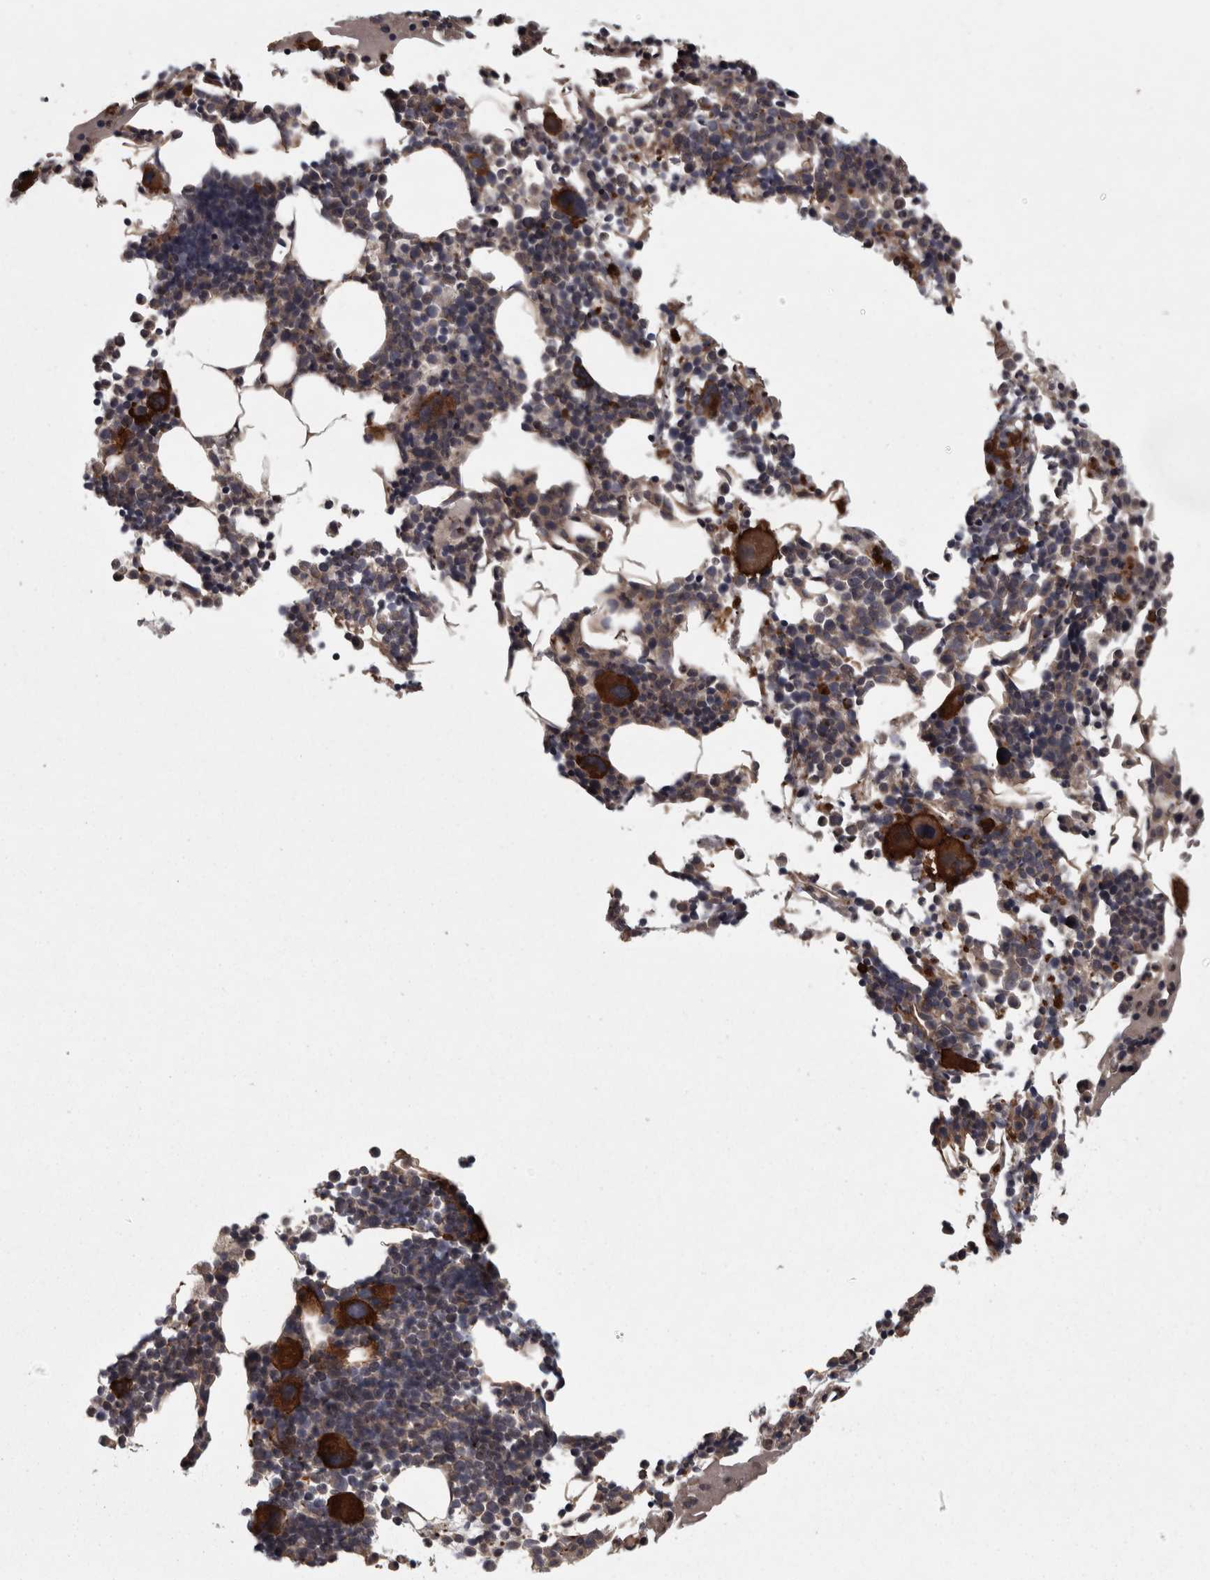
{"staining": {"intensity": "strong", "quantity": "<25%", "location": "cytoplasmic/membranous"}, "tissue": "bone marrow", "cell_type": "Hematopoietic cells", "image_type": "normal", "snomed": [{"axis": "morphology", "description": "Normal tissue, NOS"}, {"axis": "morphology", "description": "Inflammation, NOS"}, {"axis": "topography", "description": "Bone marrow"}], "caption": "Strong cytoplasmic/membranous staining for a protein is identified in approximately <25% of hematopoietic cells of unremarkable bone marrow using immunohistochemistry.", "gene": "RSU1", "patient": {"sex": "male", "age": 68}}